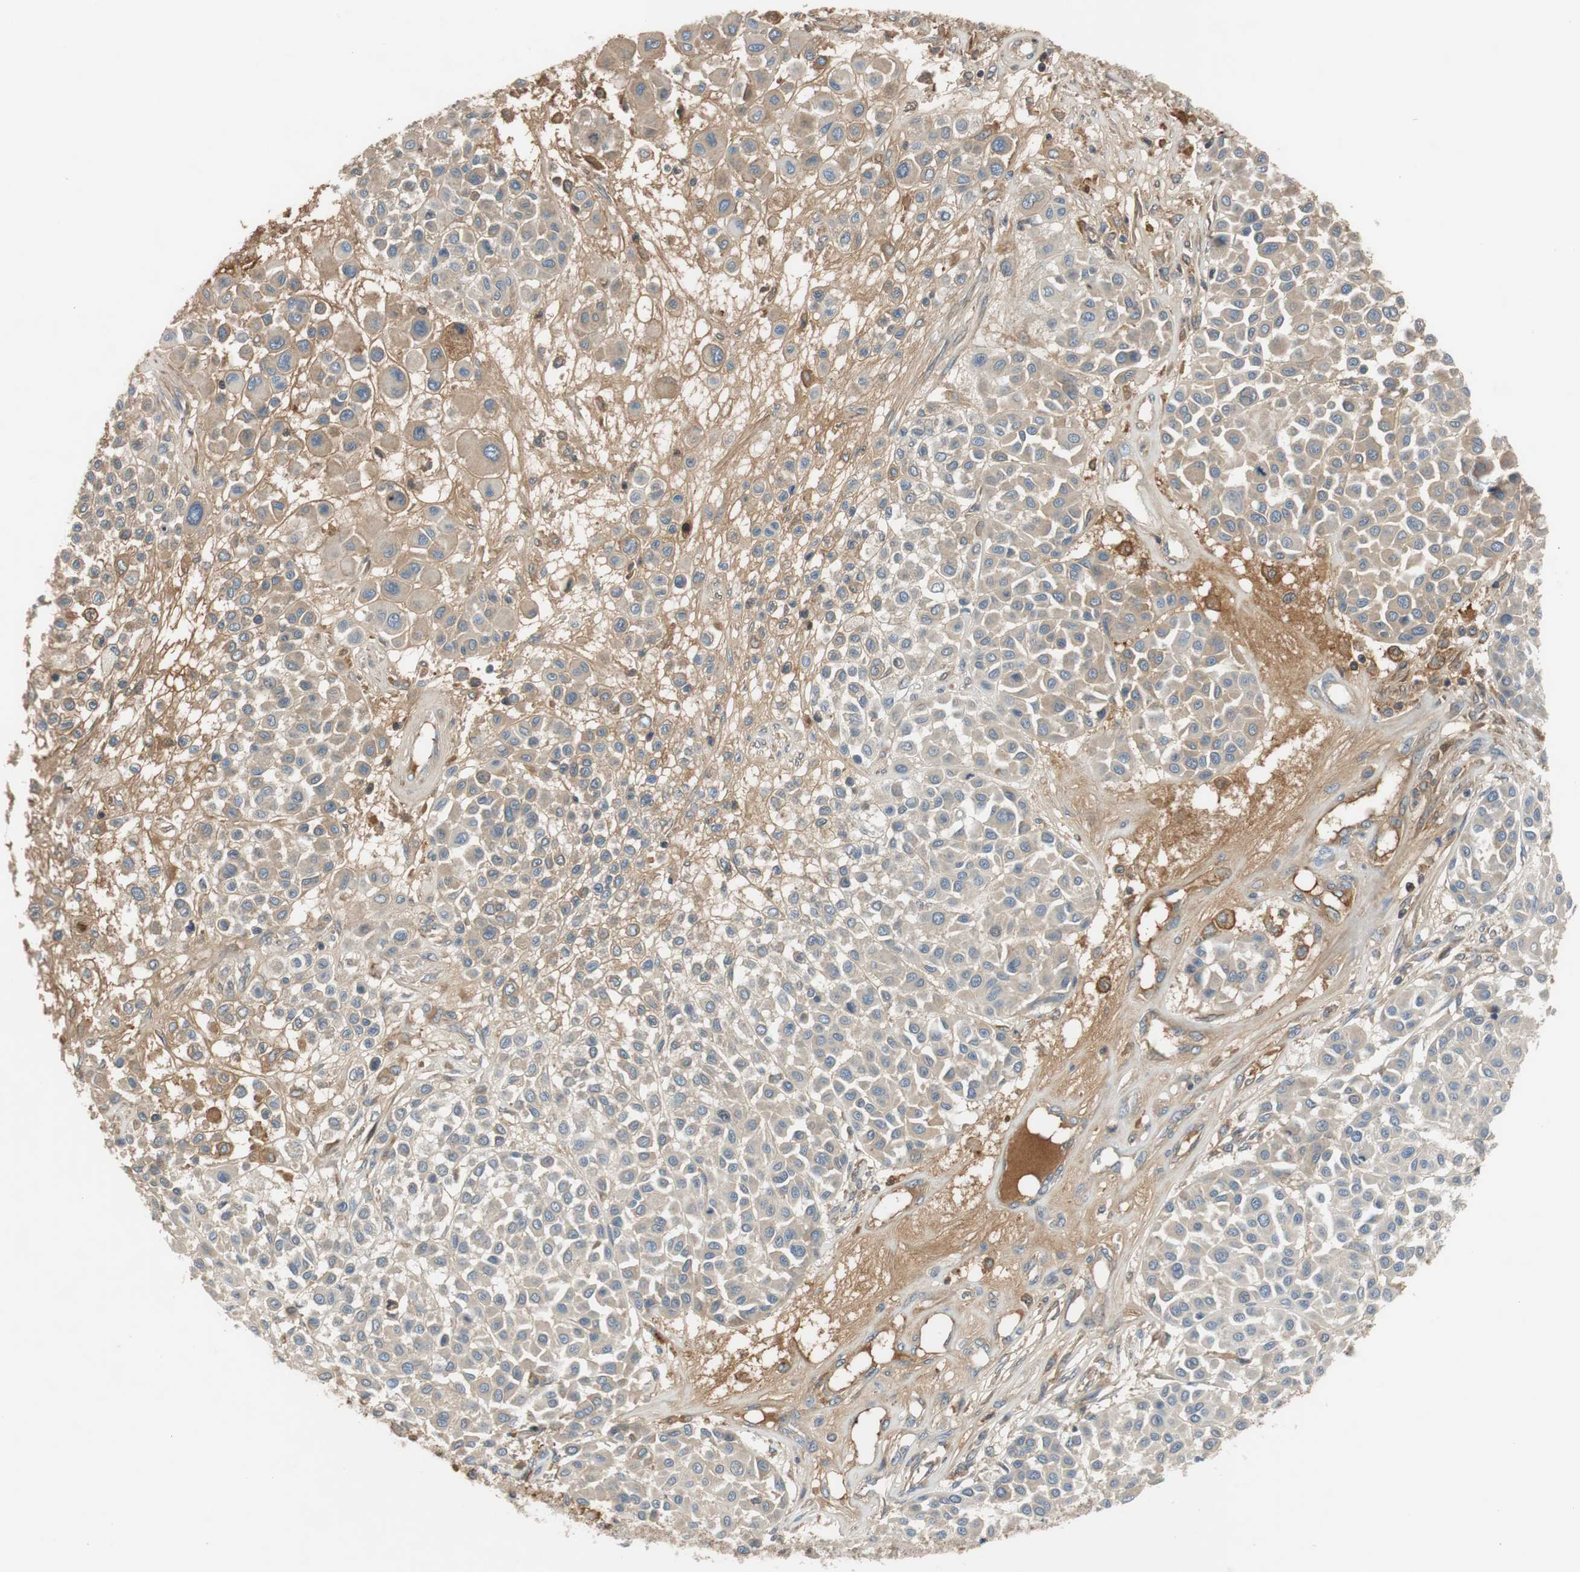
{"staining": {"intensity": "weak", "quantity": ">75%", "location": "cytoplasmic/membranous"}, "tissue": "melanoma", "cell_type": "Tumor cells", "image_type": "cancer", "snomed": [{"axis": "morphology", "description": "Malignant melanoma, Metastatic site"}, {"axis": "topography", "description": "Soft tissue"}], "caption": "Protein staining shows weak cytoplasmic/membranous positivity in about >75% of tumor cells in malignant melanoma (metastatic site). The staining was performed using DAB to visualize the protein expression in brown, while the nuclei were stained in blue with hematoxylin (Magnification: 20x).", "gene": "C4A", "patient": {"sex": "male", "age": 41}}